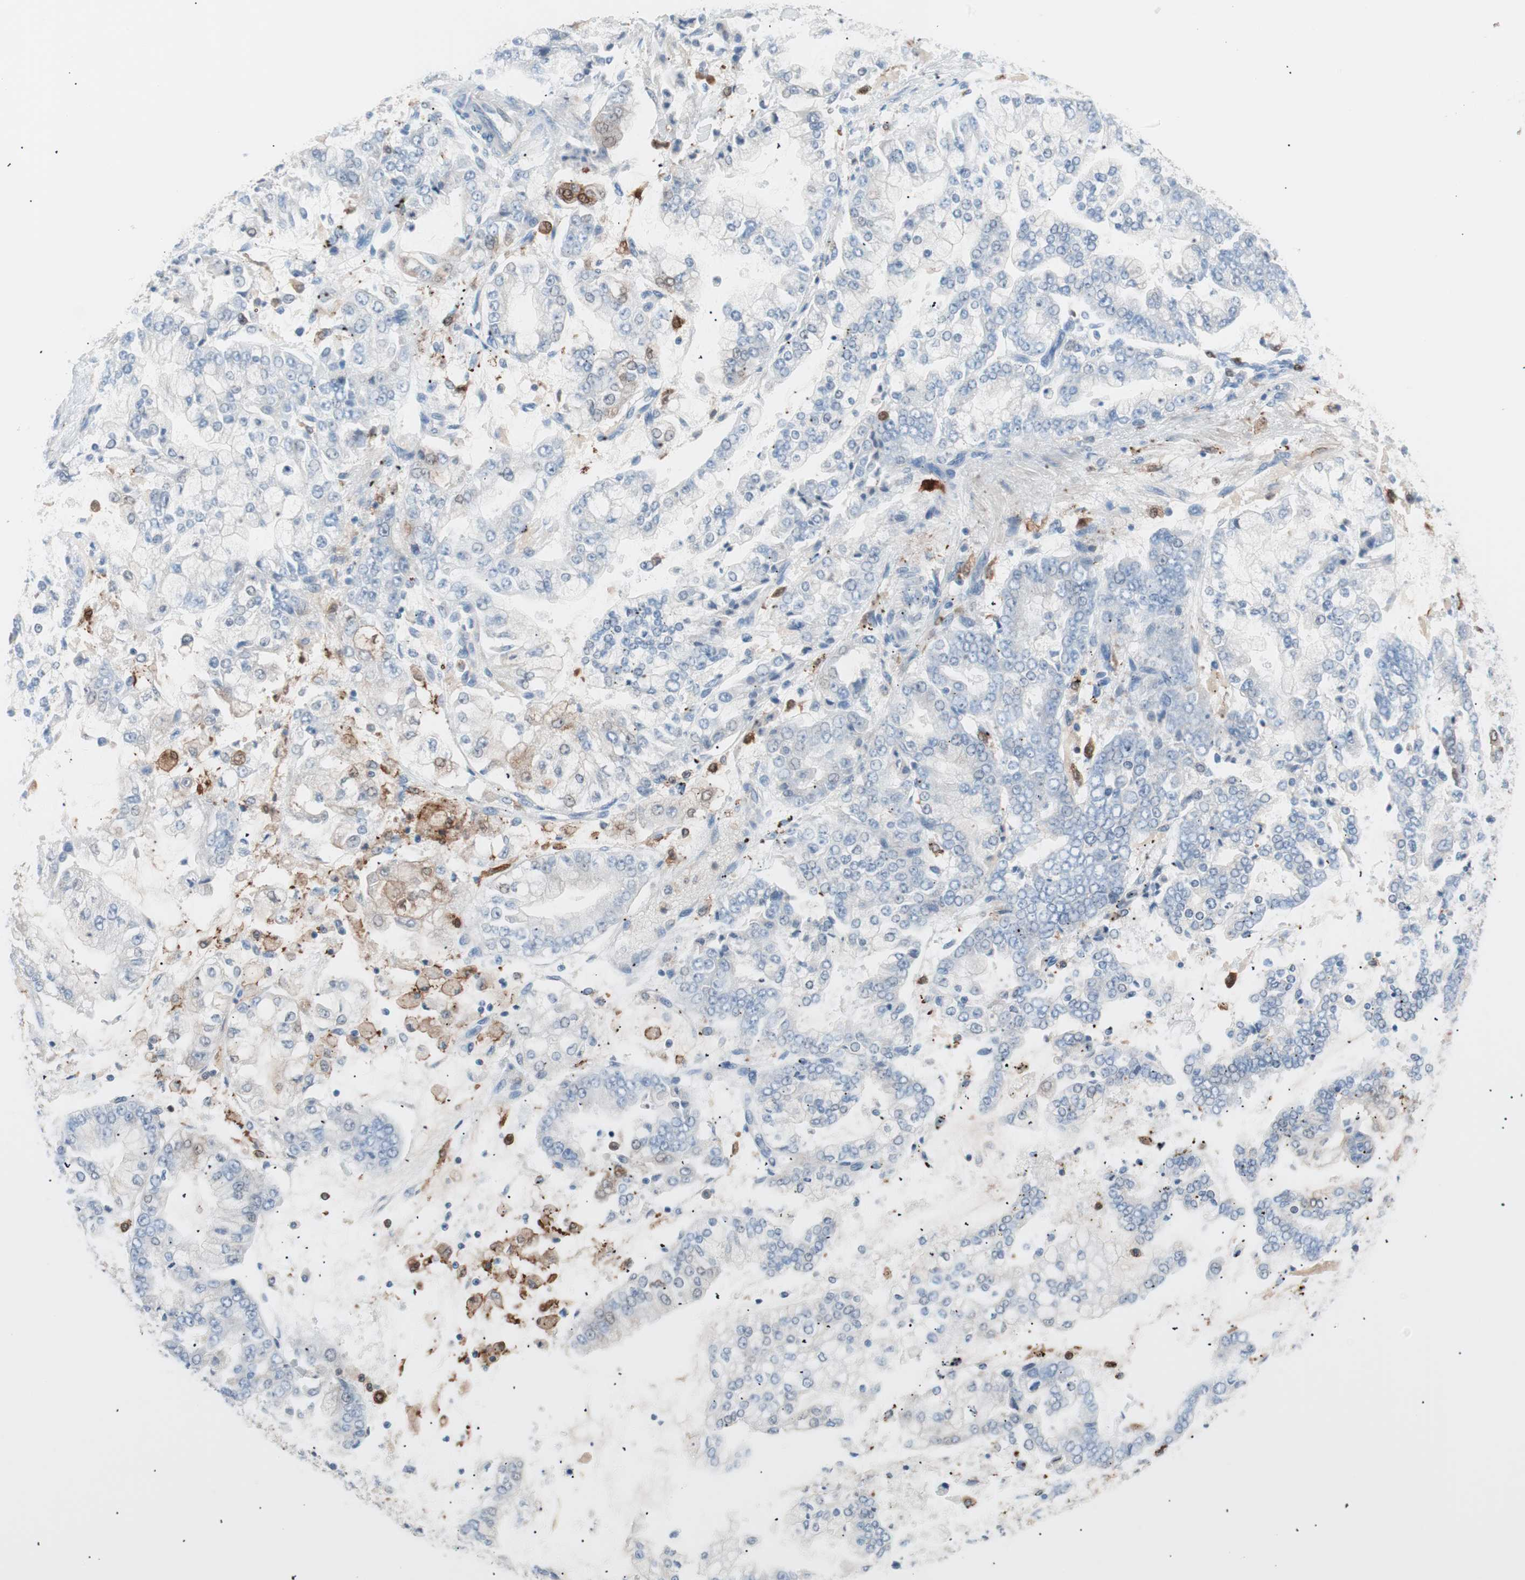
{"staining": {"intensity": "negative", "quantity": "none", "location": "none"}, "tissue": "stomach cancer", "cell_type": "Tumor cells", "image_type": "cancer", "snomed": [{"axis": "morphology", "description": "Adenocarcinoma, NOS"}, {"axis": "topography", "description": "Stomach"}], "caption": "Stomach cancer (adenocarcinoma) was stained to show a protein in brown. There is no significant staining in tumor cells.", "gene": "IL18", "patient": {"sex": "male", "age": 76}}